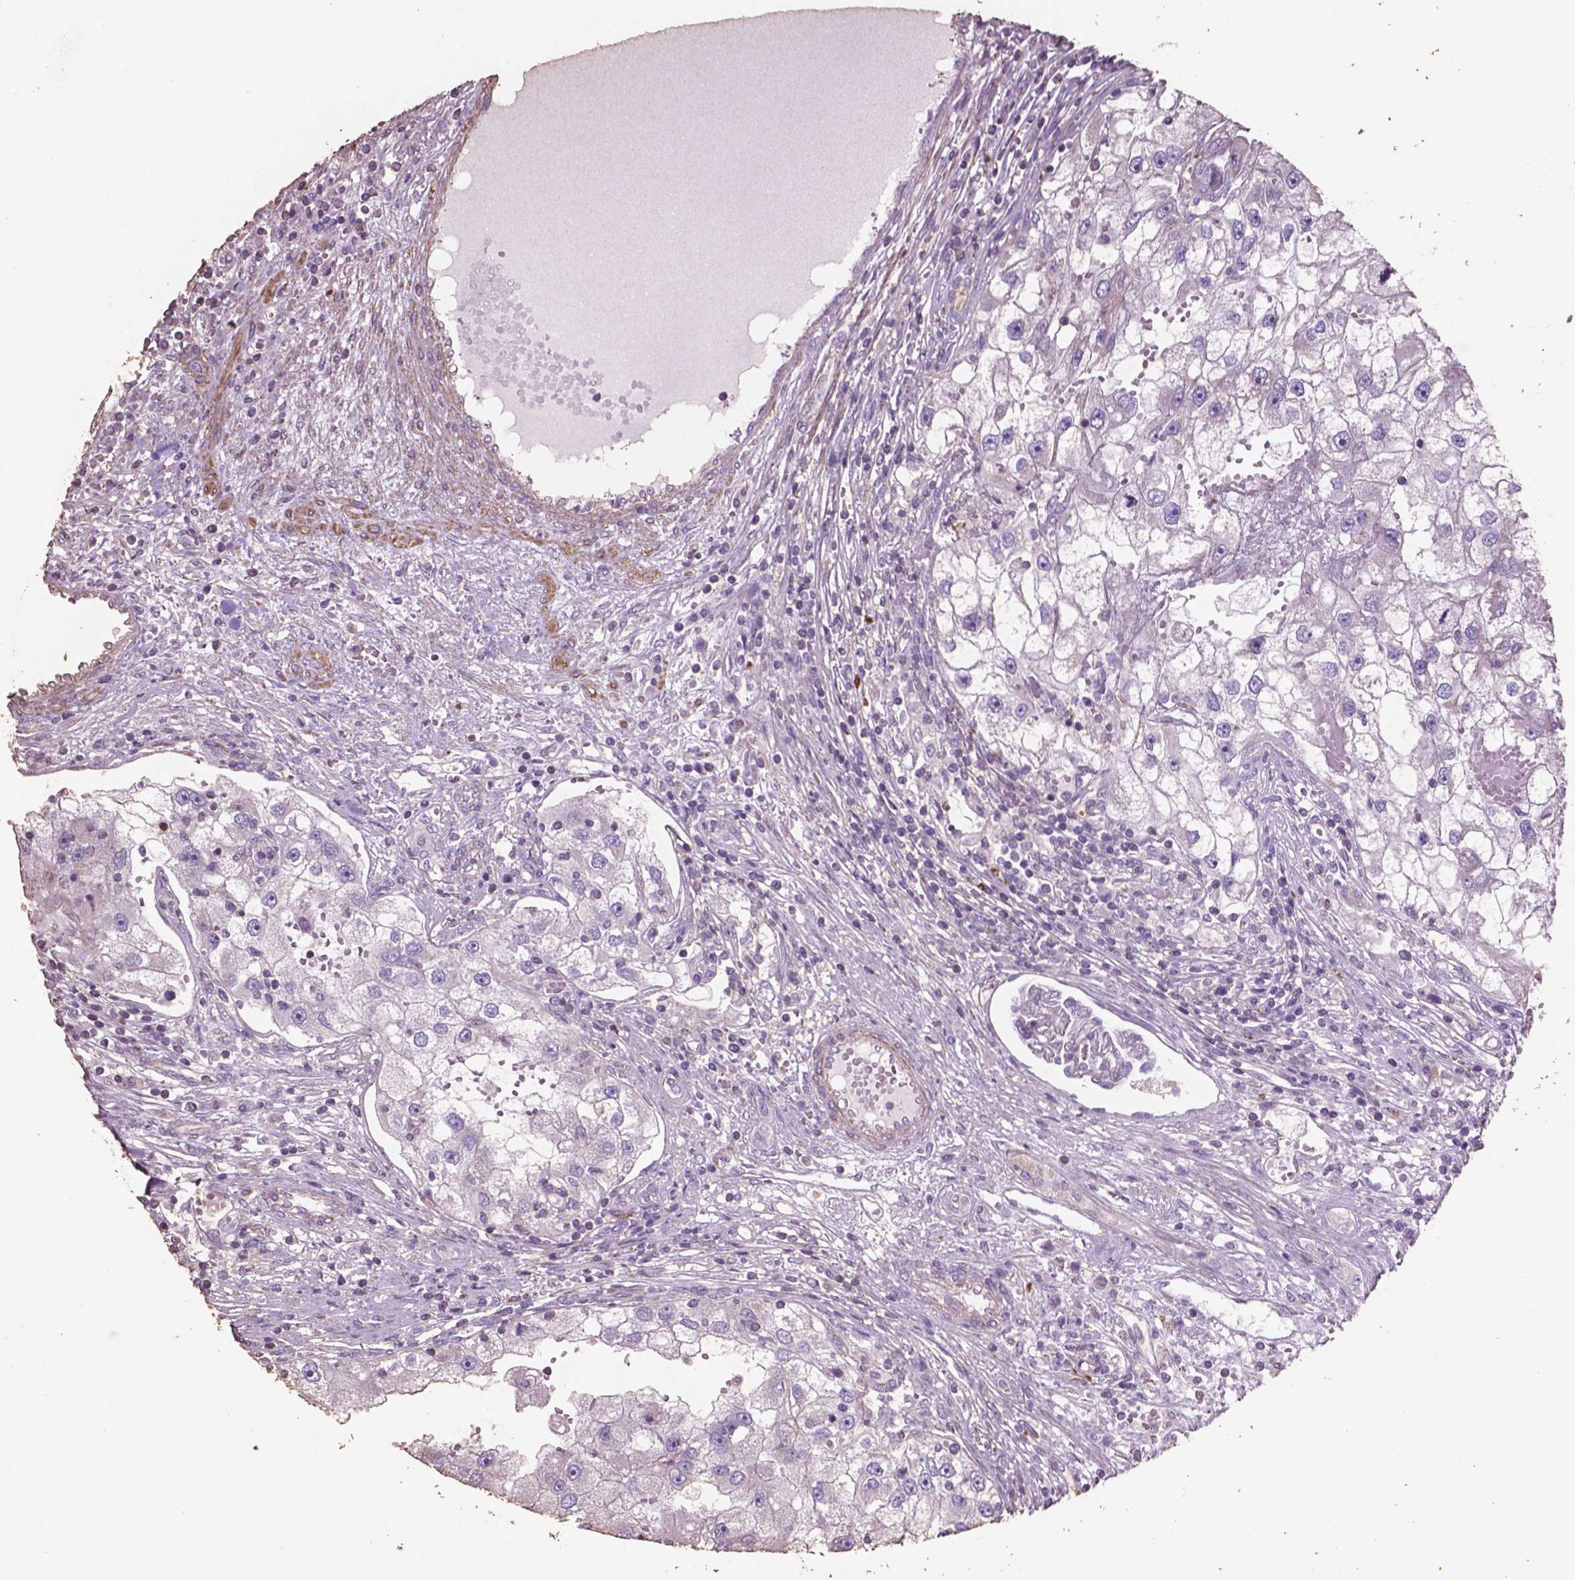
{"staining": {"intensity": "negative", "quantity": "none", "location": "none"}, "tissue": "renal cancer", "cell_type": "Tumor cells", "image_type": "cancer", "snomed": [{"axis": "morphology", "description": "Adenocarcinoma, NOS"}, {"axis": "topography", "description": "Kidney"}], "caption": "Protein analysis of renal adenocarcinoma reveals no significant staining in tumor cells.", "gene": "COMMD4", "patient": {"sex": "male", "age": 63}}